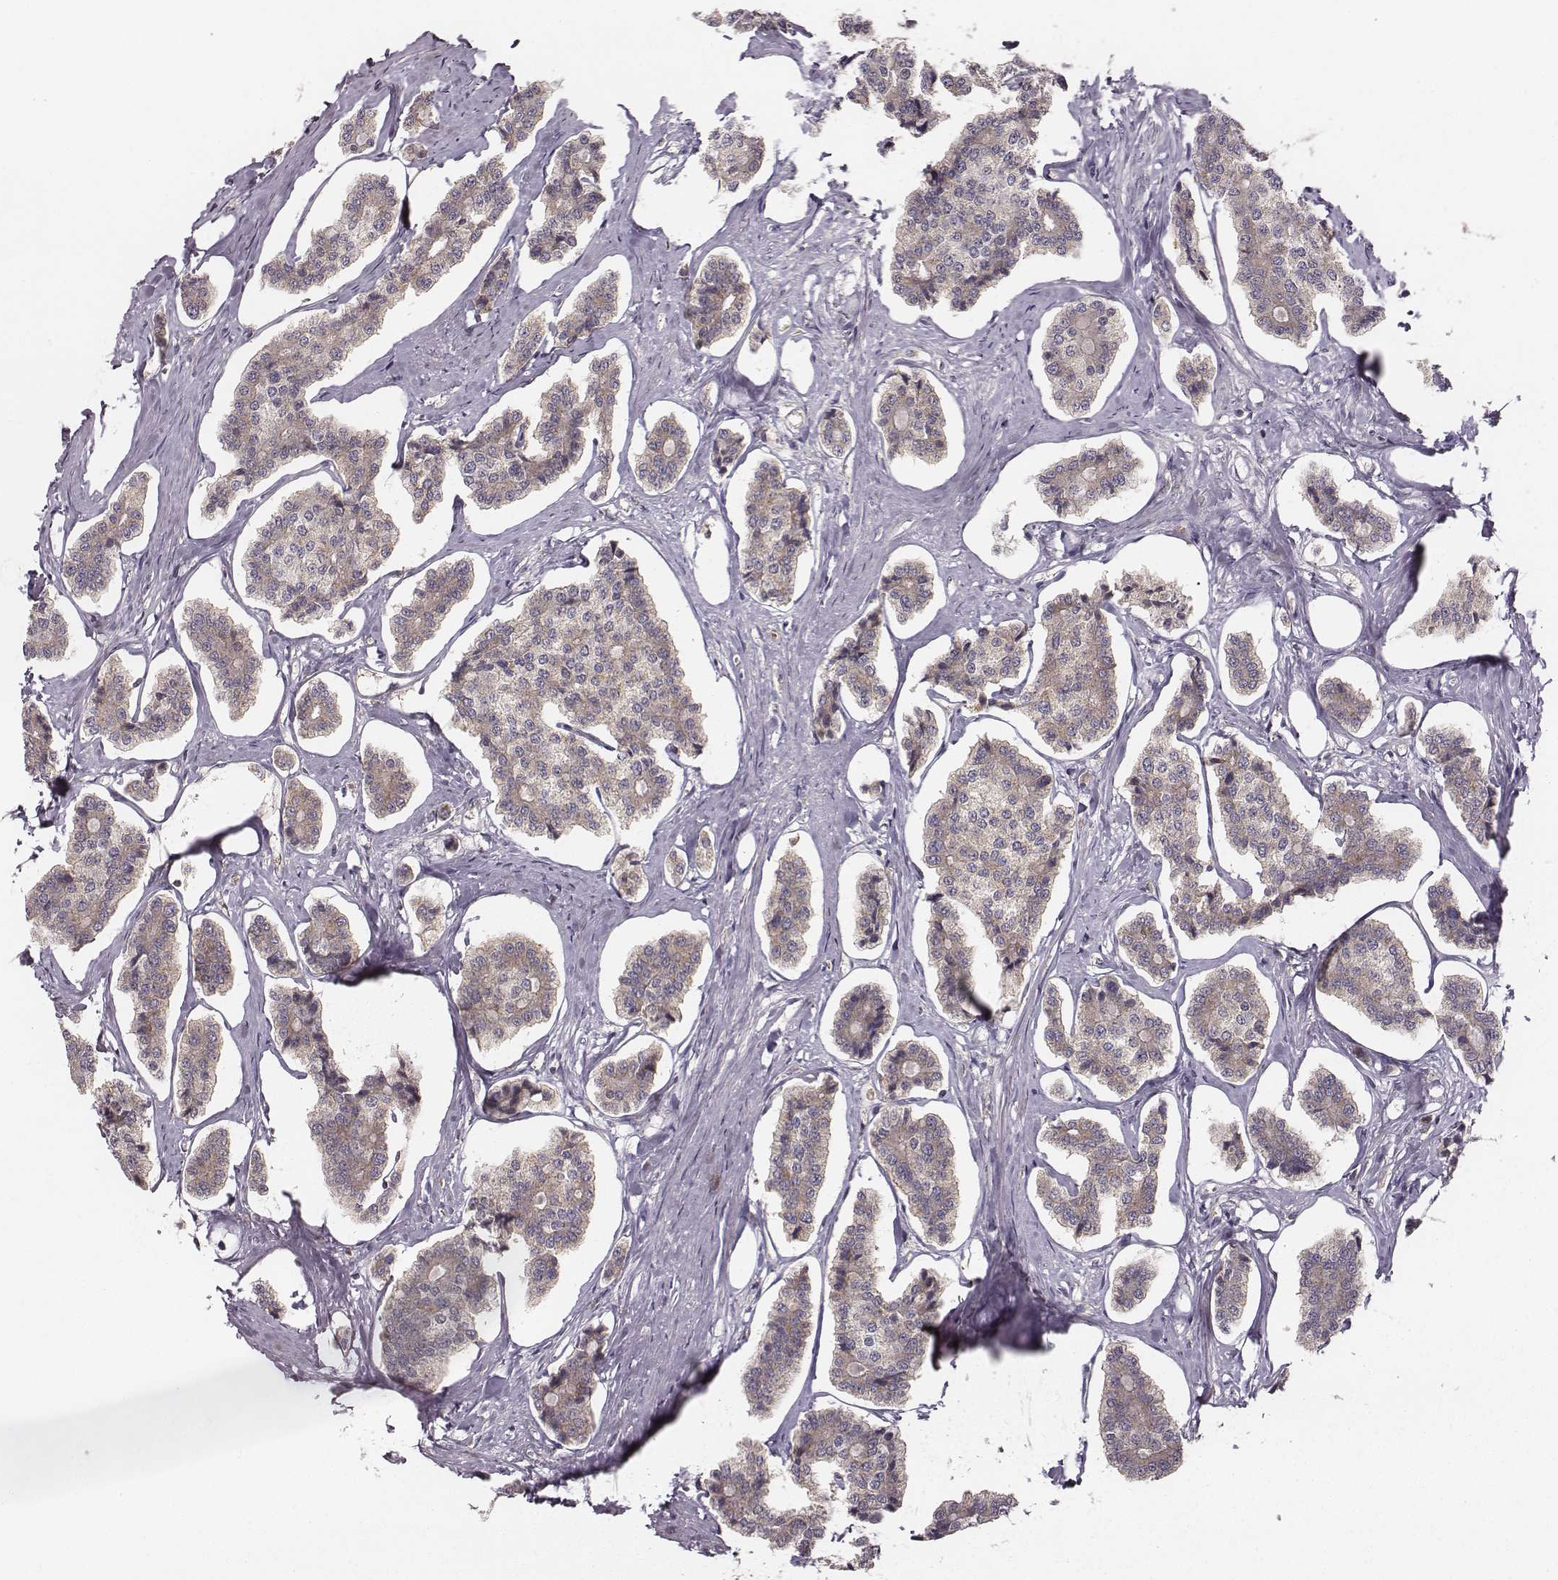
{"staining": {"intensity": "weak", "quantity": ">75%", "location": "cytoplasmic/membranous"}, "tissue": "carcinoid", "cell_type": "Tumor cells", "image_type": "cancer", "snomed": [{"axis": "morphology", "description": "Carcinoid, malignant, NOS"}, {"axis": "topography", "description": "Small intestine"}], "caption": "Carcinoid (malignant) stained for a protein (brown) shows weak cytoplasmic/membranous positive staining in about >75% of tumor cells.", "gene": "VPS26A", "patient": {"sex": "female", "age": 65}}